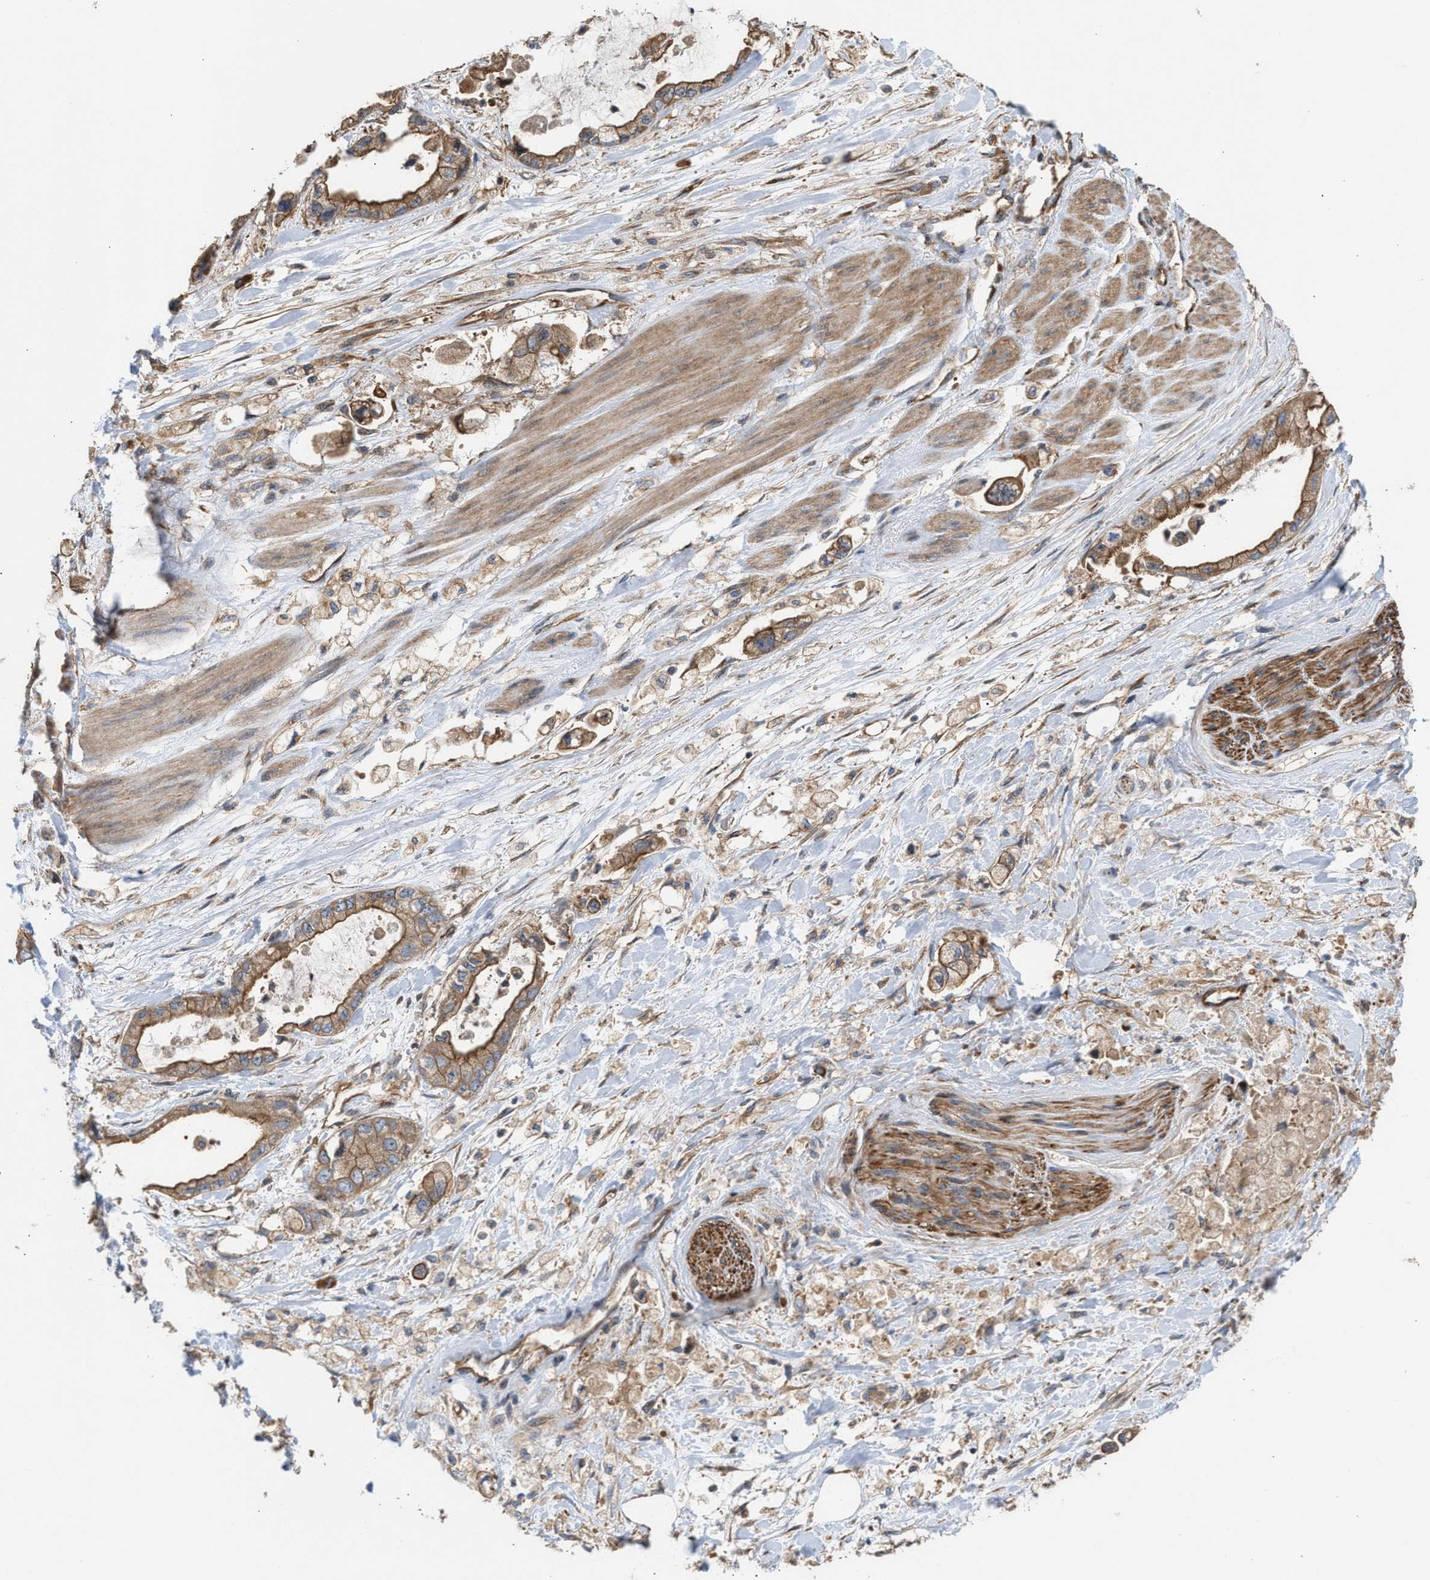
{"staining": {"intensity": "moderate", "quantity": ">75%", "location": "cytoplasmic/membranous"}, "tissue": "stomach cancer", "cell_type": "Tumor cells", "image_type": "cancer", "snomed": [{"axis": "morphology", "description": "Normal tissue, NOS"}, {"axis": "morphology", "description": "Adenocarcinoma, NOS"}, {"axis": "topography", "description": "Stomach"}], "caption": "This photomicrograph displays immunohistochemistry staining of stomach cancer, with medium moderate cytoplasmic/membranous expression in approximately >75% of tumor cells.", "gene": "EPS15L1", "patient": {"sex": "male", "age": 62}}